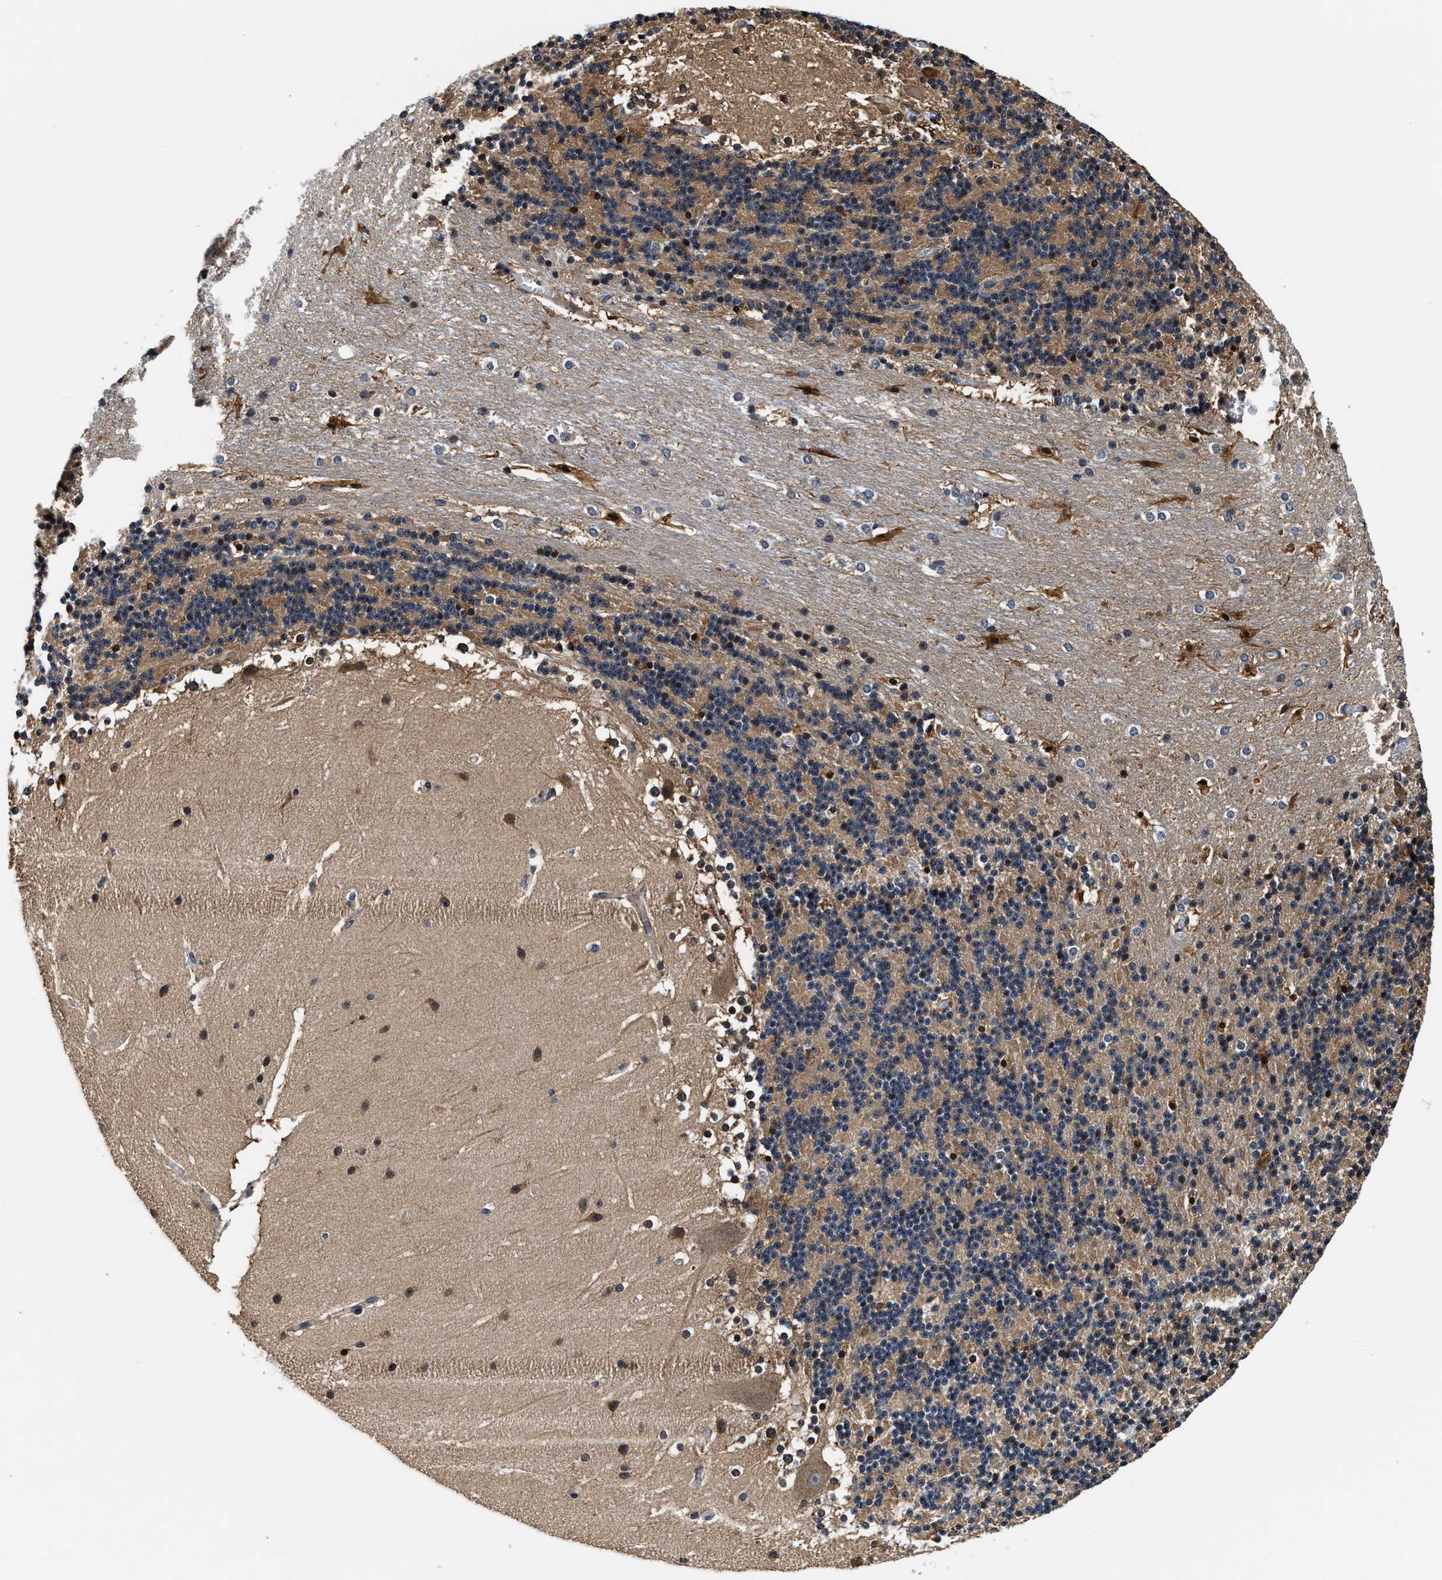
{"staining": {"intensity": "moderate", "quantity": "25%-75%", "location": "cytoplasmic/membranous"}, "tissue": "cerebellum", "cell_type": "Cells in granular layer", "image_type": "normal", "snomed": [{"axis": "morphology", "description": "Normal tissue, NOS"}, {"axis": "topography", "description": "Cerebellum"}], "caption": "Benign cerebellum displays moderate cytoplasmic/membranous expression in approximately 25%-75% of cells in granular layer, visualized by immunohistochemistry.", "gene": "PHPT1", "patient": {"sex": "female", "age": 19}}